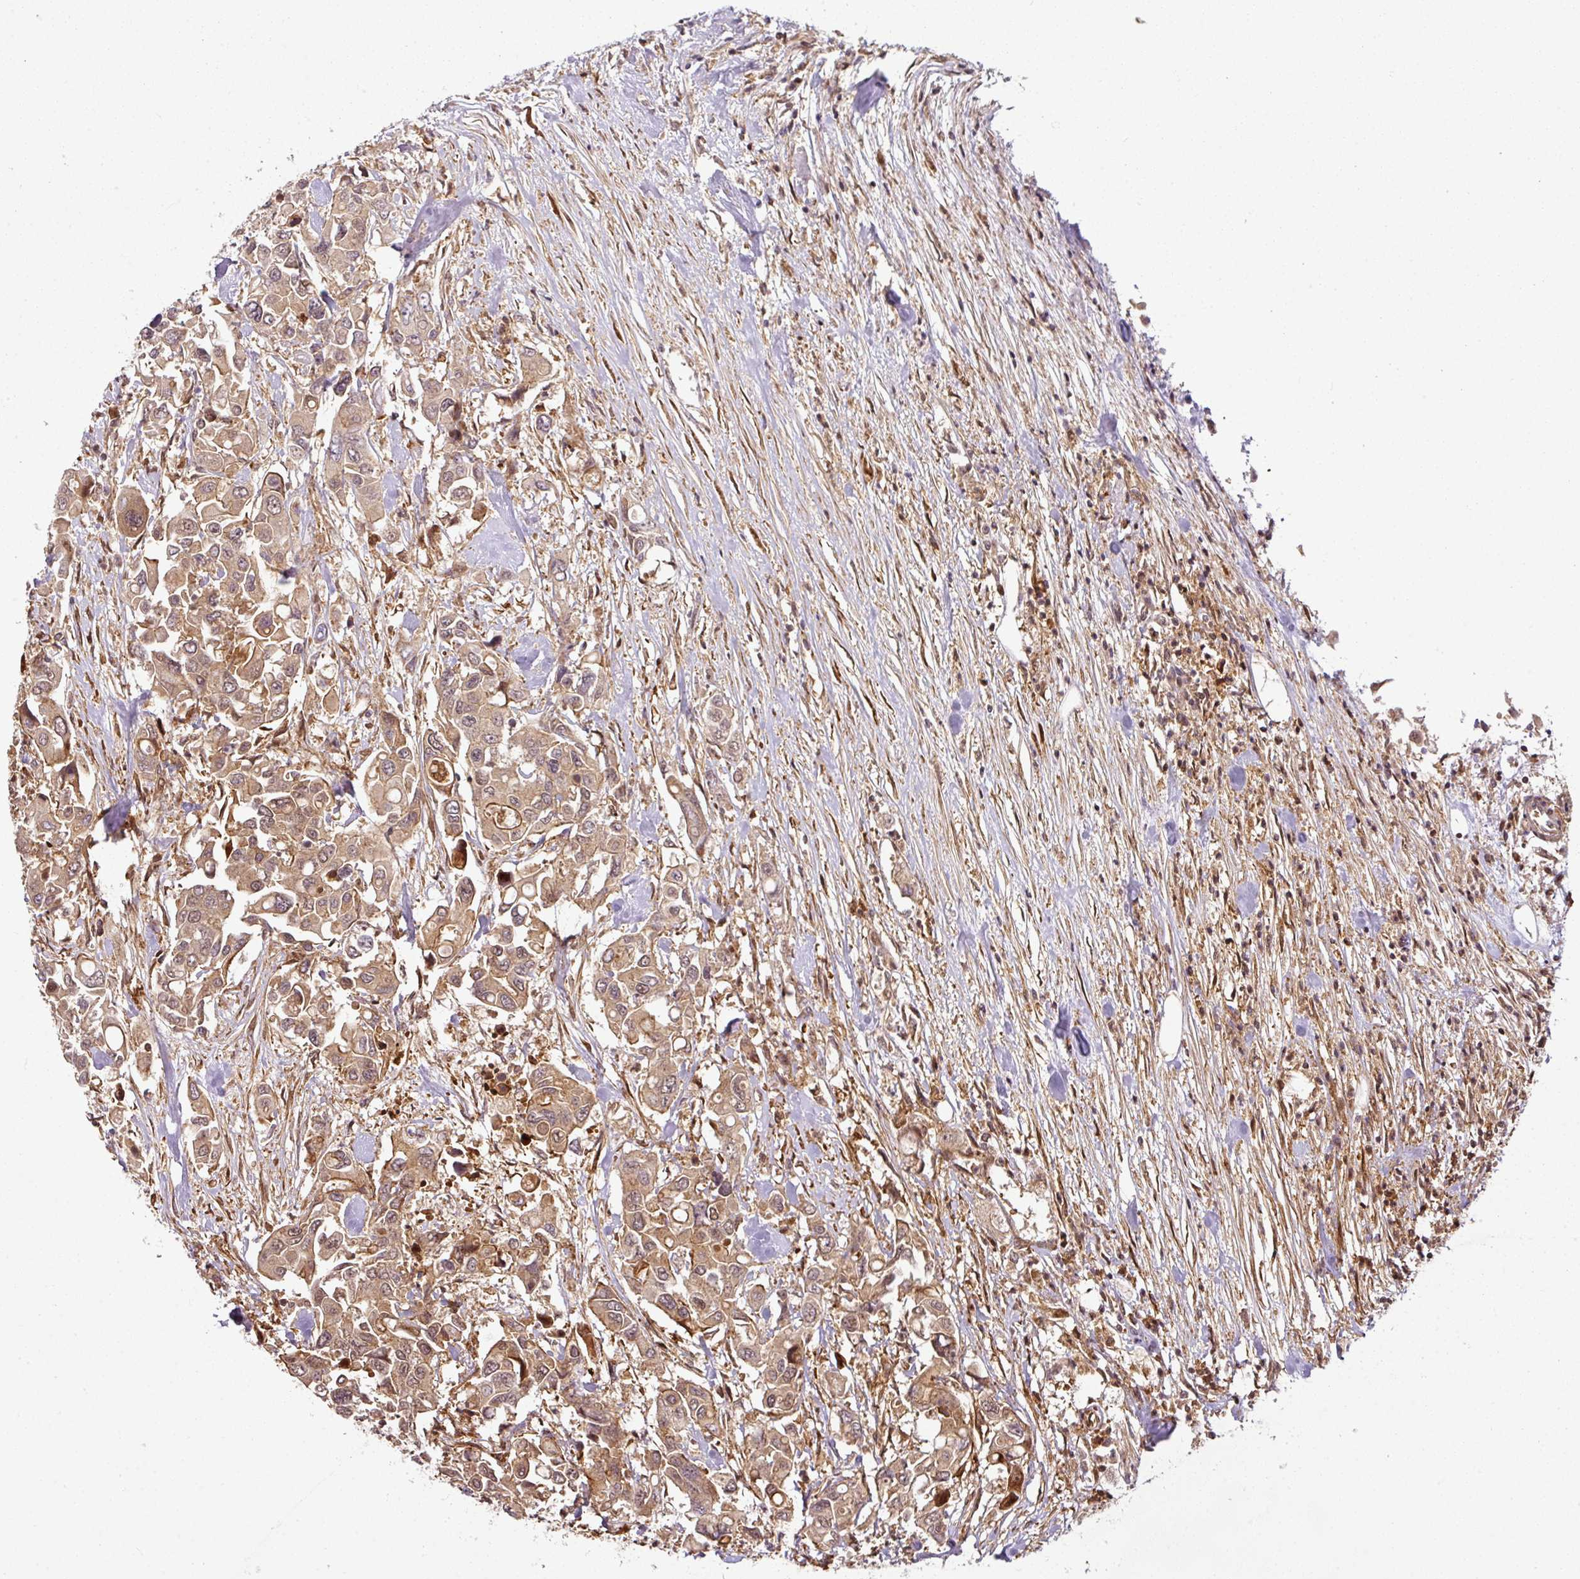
{"staining": {"intensity": "moderate", "quantity": ">75%", "location": "cytoplasmic/membranous,nuclear"}, "tissue": "colorectal cancer", "cell_type": "Tumor cells", "image_type": "cancer", "snomed": [{"axis": "morphology", "description": "Adenocarcinoma, NOS"}, {"axis": "topography", "description": "Colon"}], "caption": "An image of colorectal adenocarcinoma stained for a protein displays moderate cytoplasmic/membranous and nuclear brown staining in tumor cells.", "gene": "ATAT1", "patient": {"sex": "male", "age": 77}}